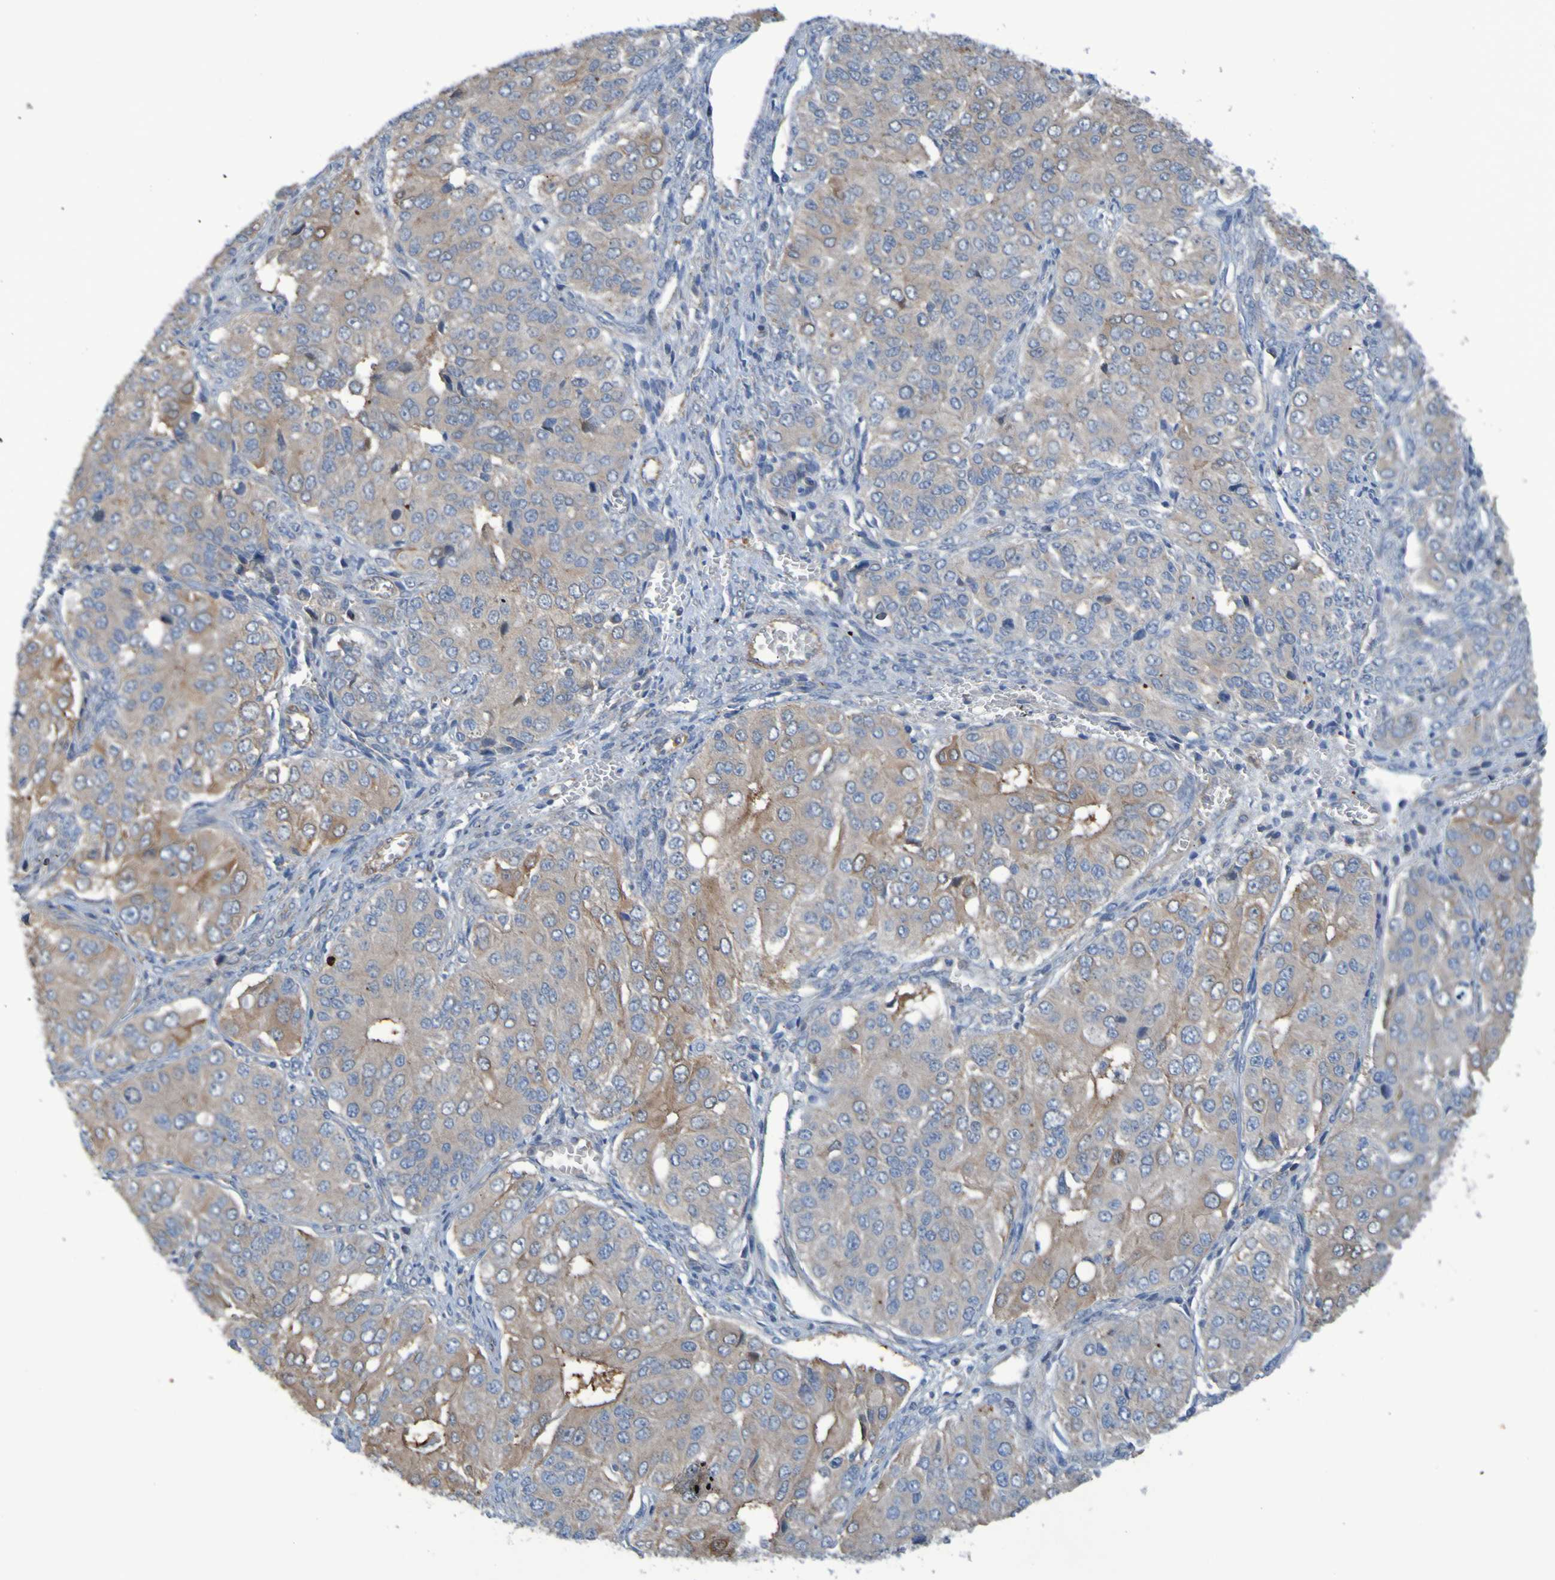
{"staining": {"intensity": "moderate", "quantity": ">75%", "location": "cytoplasmic/membranous"}, "tissue": "ovarian cancer", "cell_type": "Tumor cells", "image_type": "cancer", "snomed": [{"axis": "morphology", "description": "Carcinoma, endometroid"}, {"axis": "topography", "description": "Ovary"}], "caption": "IHC (DAB) staining of ovarian cancer (endometroid carcinoma) demonstrates moderate cytoplasmic/membranous protein staining in about >75% of tumor cells.", "gene": "NPRL3", "patient": {"sex": "female", "age": 51}}